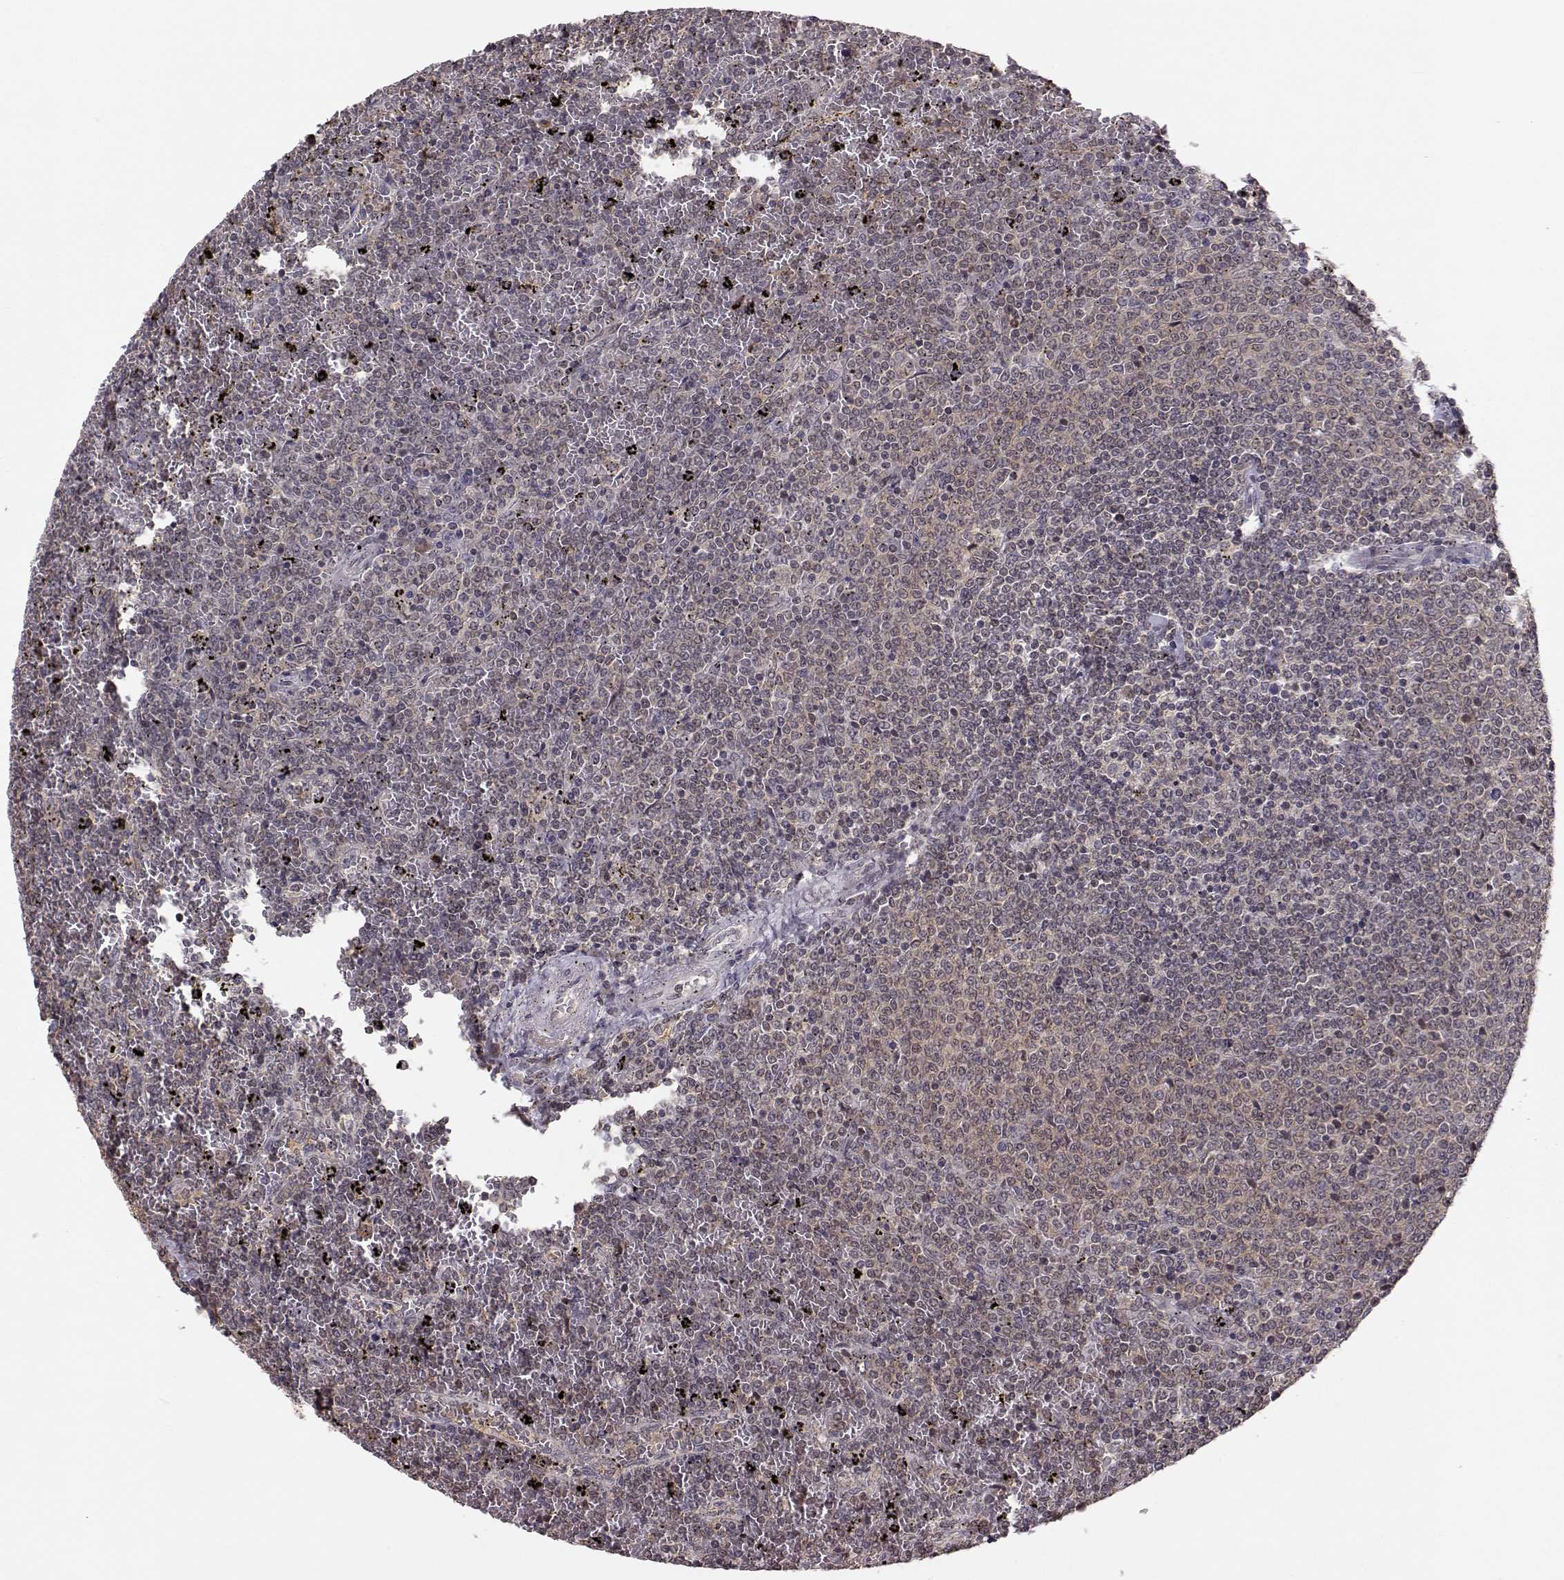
{"staining": {"intensity": "negative", "quantity": "none", "location": "none"}, "tissue": "lymphoma", "cell_type": "Tumor cells", "image_type": "cancer", "snomed": [{"axis": "morphology", "description": "Malignant lymphoma, non-Hodgkin's type, Low grade"}, {"axis": "topography", "description": "Spleen"}], "caption": "Immunohistochemistry histopathology image of neoplastic tissue: lymphoma stained with DAB shows no significant protein positivity in tumor cells.", "gene": "PLEKHG3", "patient": {"sex": "female", "age": 77}}